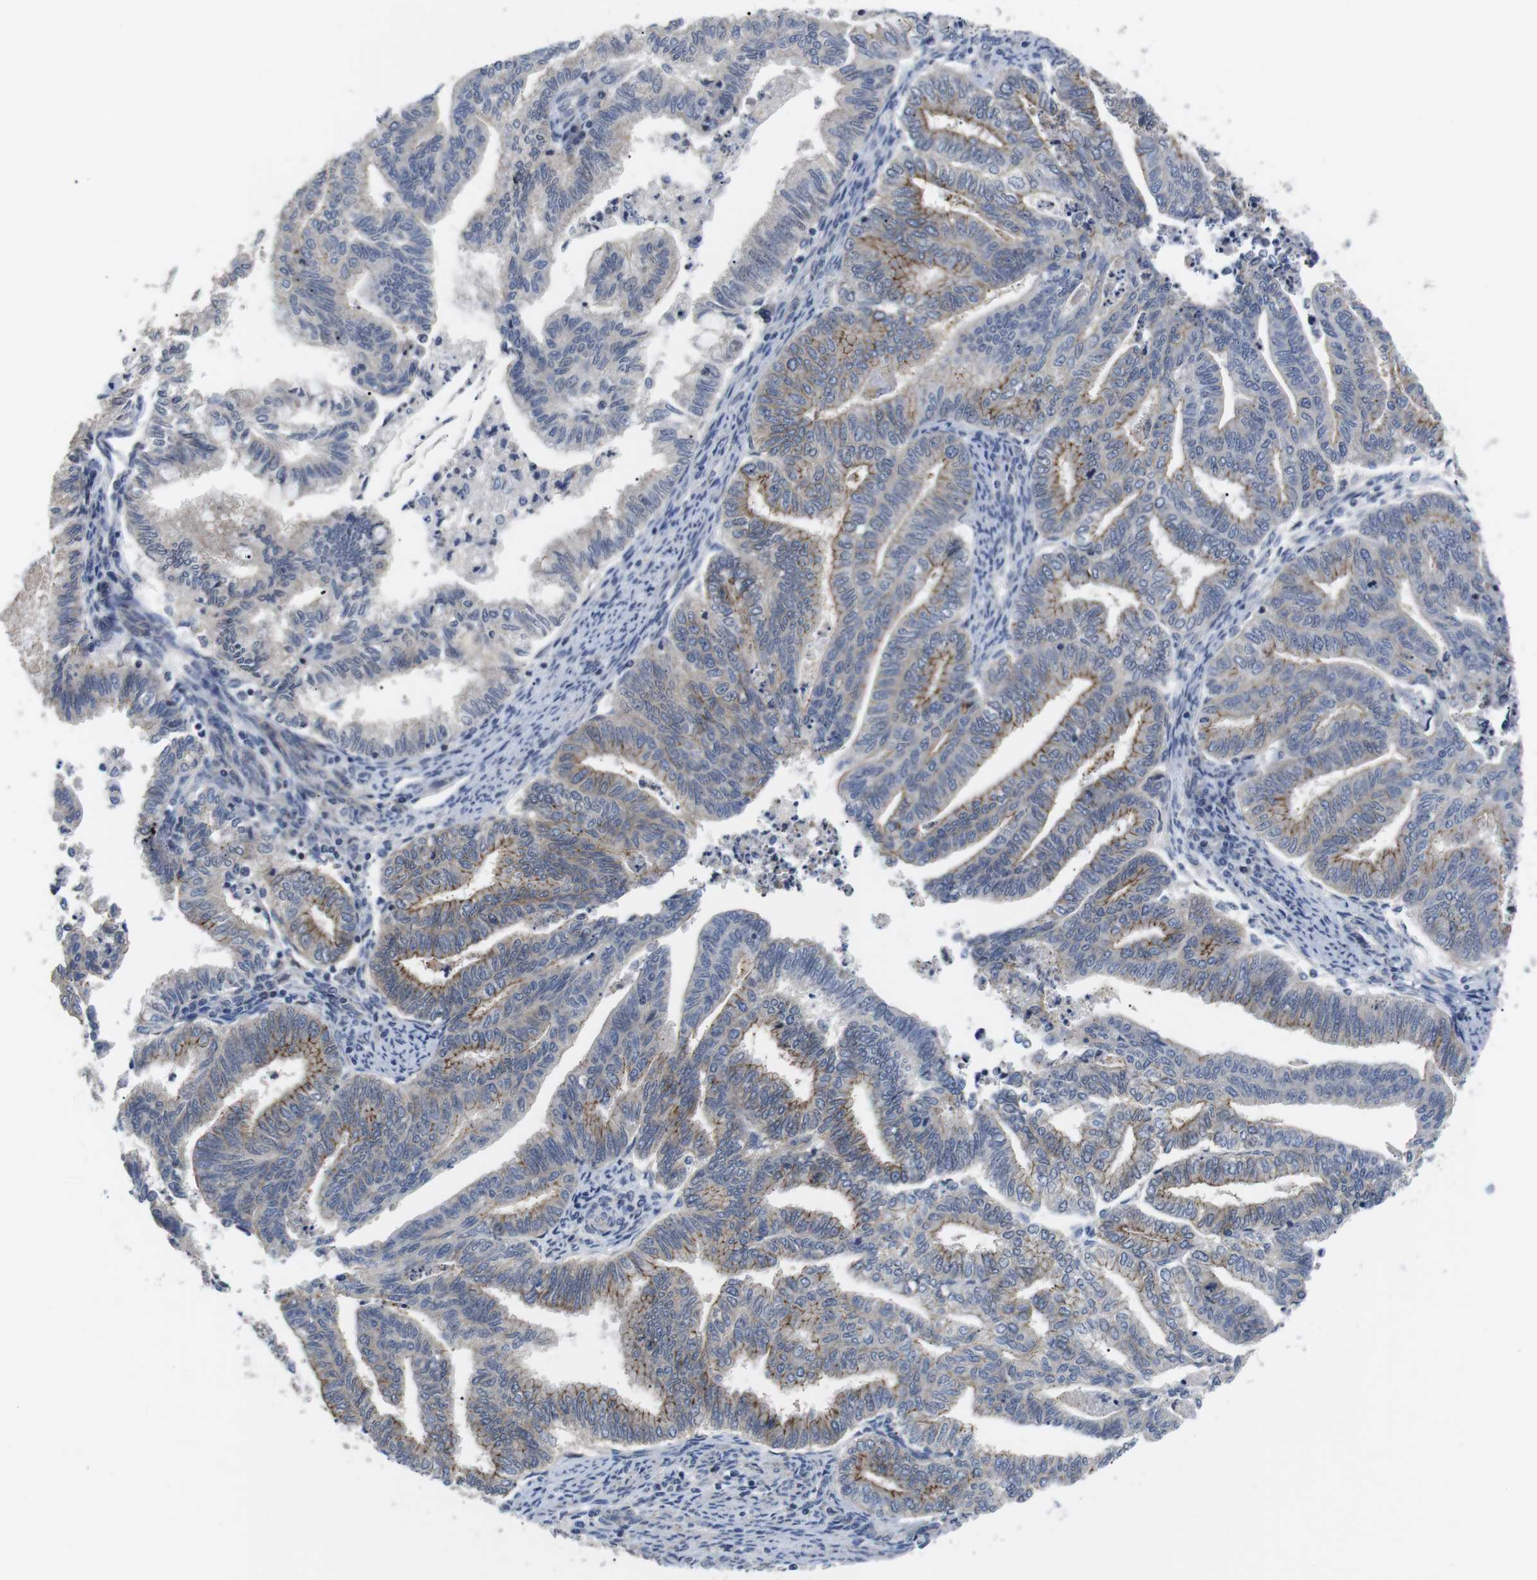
{"staining": {"intensity": "moderate", "quantity": "25%-75%", "location": "cytoplasmic/membranous"}, "tissue": "endometrial cancer", "cell_type": "Tumor cells", "image_type": "cancer", "snomed": [{"axis": "morphology", "description": "Adenocarcinoma, NOS"}, {"axis": "topography", "description": "Endometrium"}], "caption": "Endometrial cancer was stained to show a protein in brown. There is medium levels of moderate cytoplasmic/membranous expression in approximately 25%-75% of tumor cells. The staining is performed using DAB (3,3'-diaminobenzidine) brown chromogen to label protein expression. The nuclei are counter-stained blue using hematoxylin.", "gene": "NECTIN1", "patient": {"sex": "female", "age": 79}}